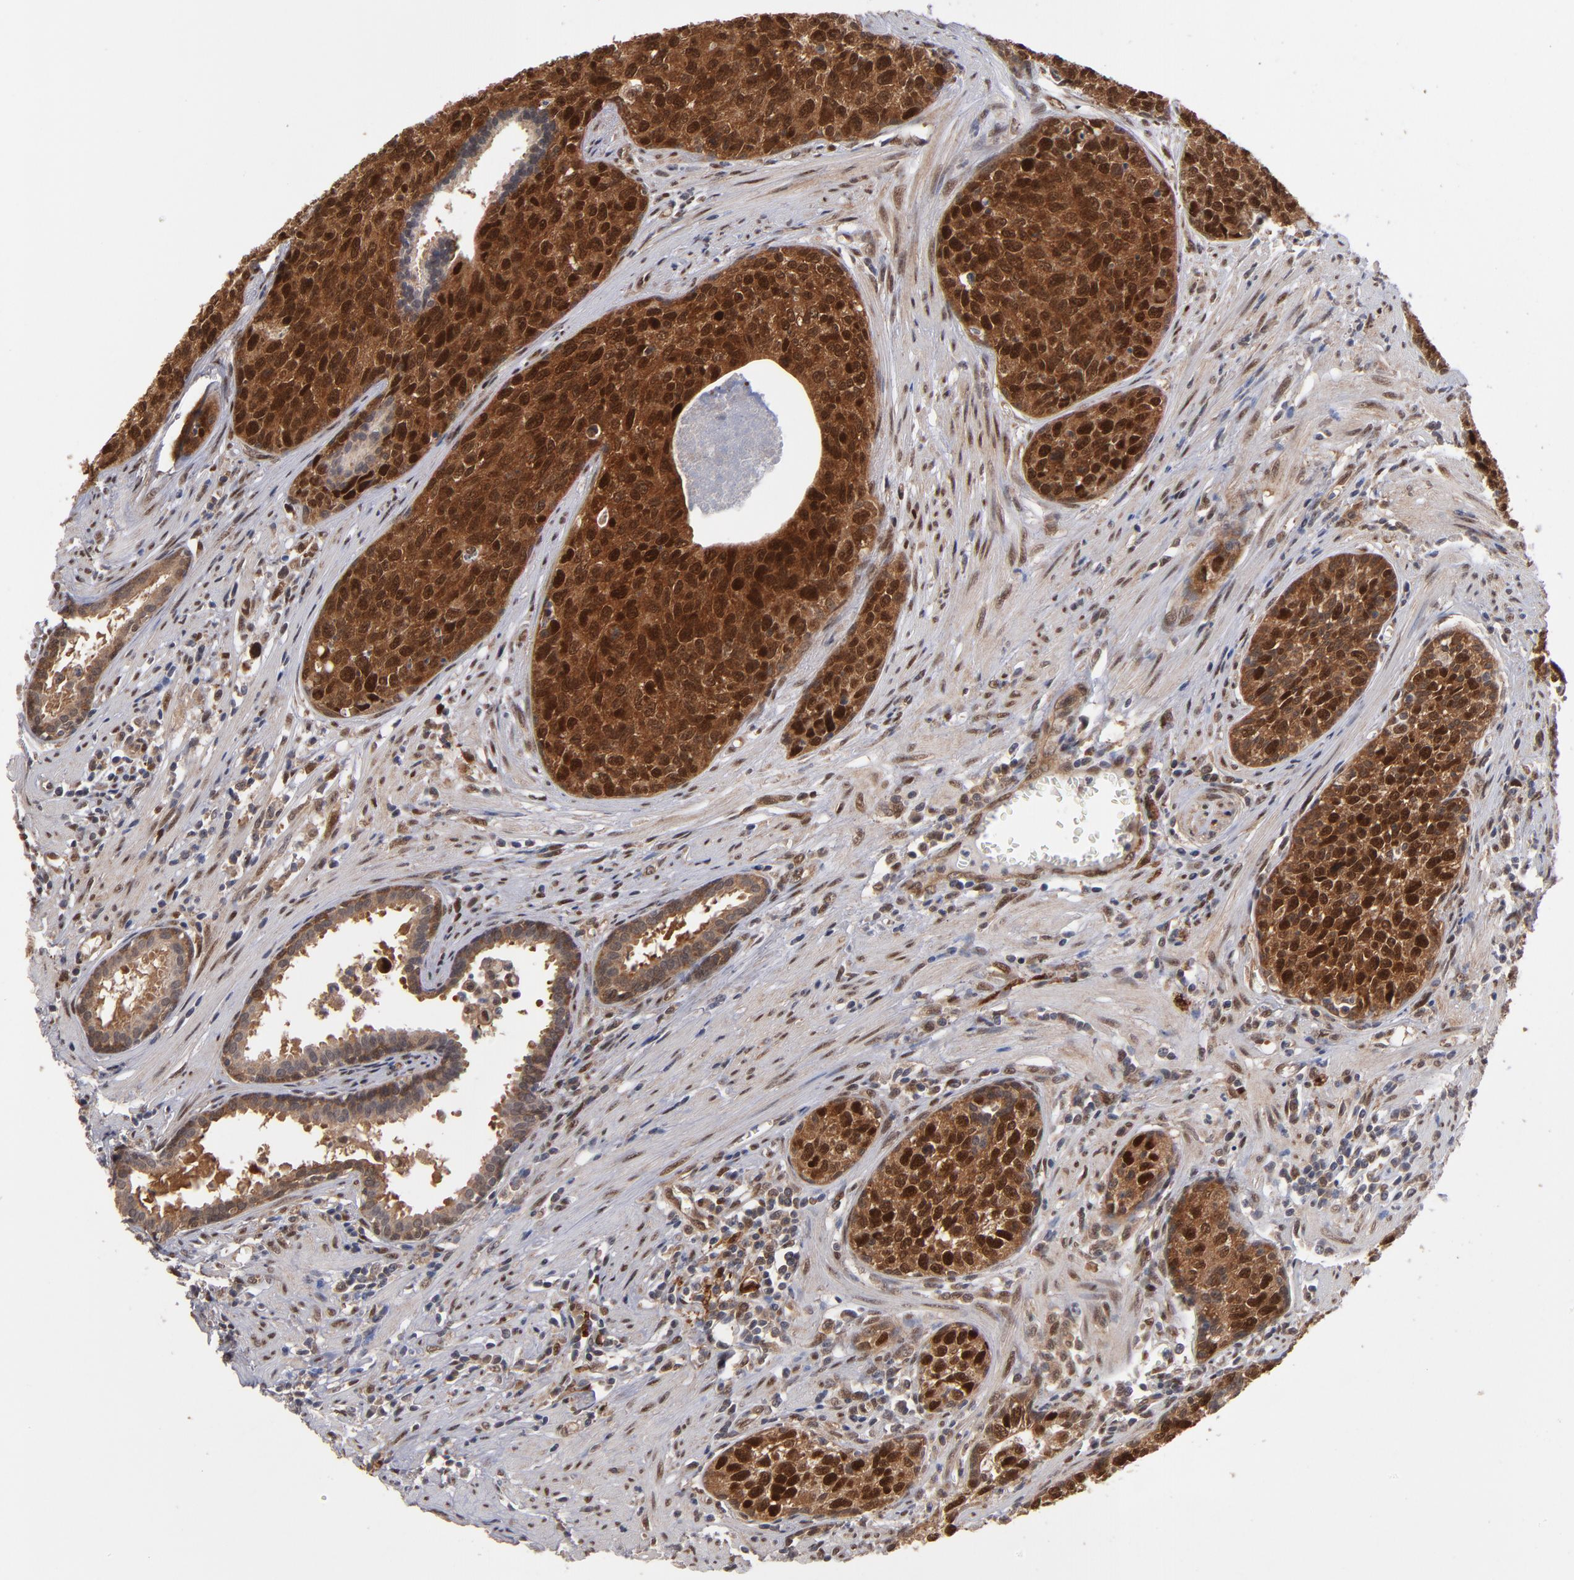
{"staining": {"intensity": "strong", "quantity": ">75%", "location": "cytoplasmic/membranous,nuclear"}, "tissue": "urothelial cancer", "cell_type": "Tumor cells", "image_type": "cancer", "snomed": [{"axis": "morphology", "description": "Urothelial carcinoma, High grade"}, {"axis": "topography", "description": "Urinary bladder"}], "caption": "Protein expression analysis of urothelial carcinoma (high-grade) reveals strong cytoplasmic/membranous and nuclear positivity in about >75% of tumor cells.", "gene": "HUWE1", "patient": {"sex": "male", "age": 81}}